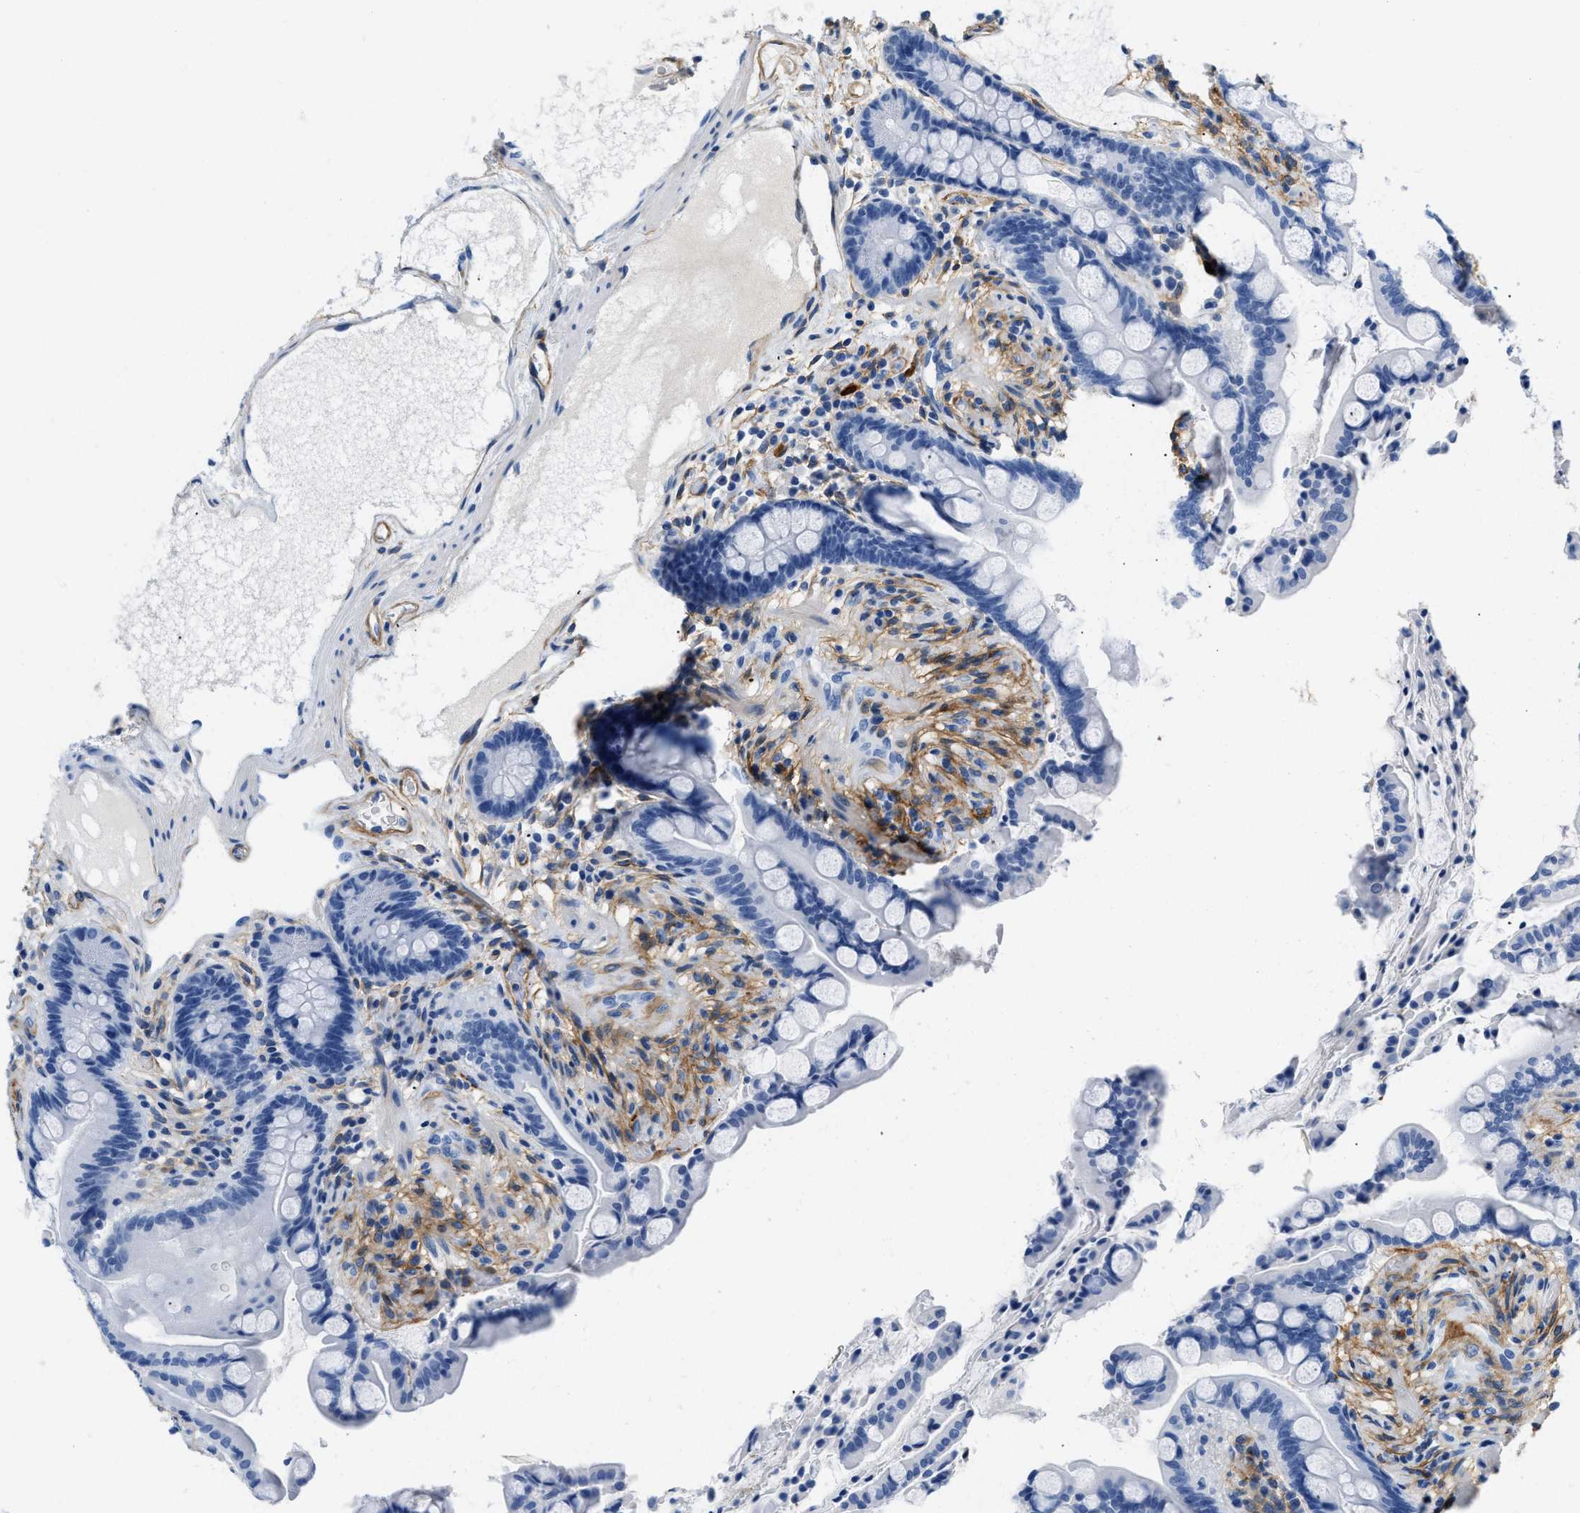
{"staining": {"intensity": "negative", "quantity": "none", "location": "none"}, "tissue": "colon", "cell_type": "Endothelial cells", "image_type": "normal", "snomed": [{"axis": "morphology", "description": "Normal tissue, NOS"}, {"axis": "topography", "description": "Colon"}], "caption": "Immunohistochemistry of benign human colon reveals no expression in endothelial cells.", "gene": "PDGFRB", "patient": {"sex": "male", "age": 73}}